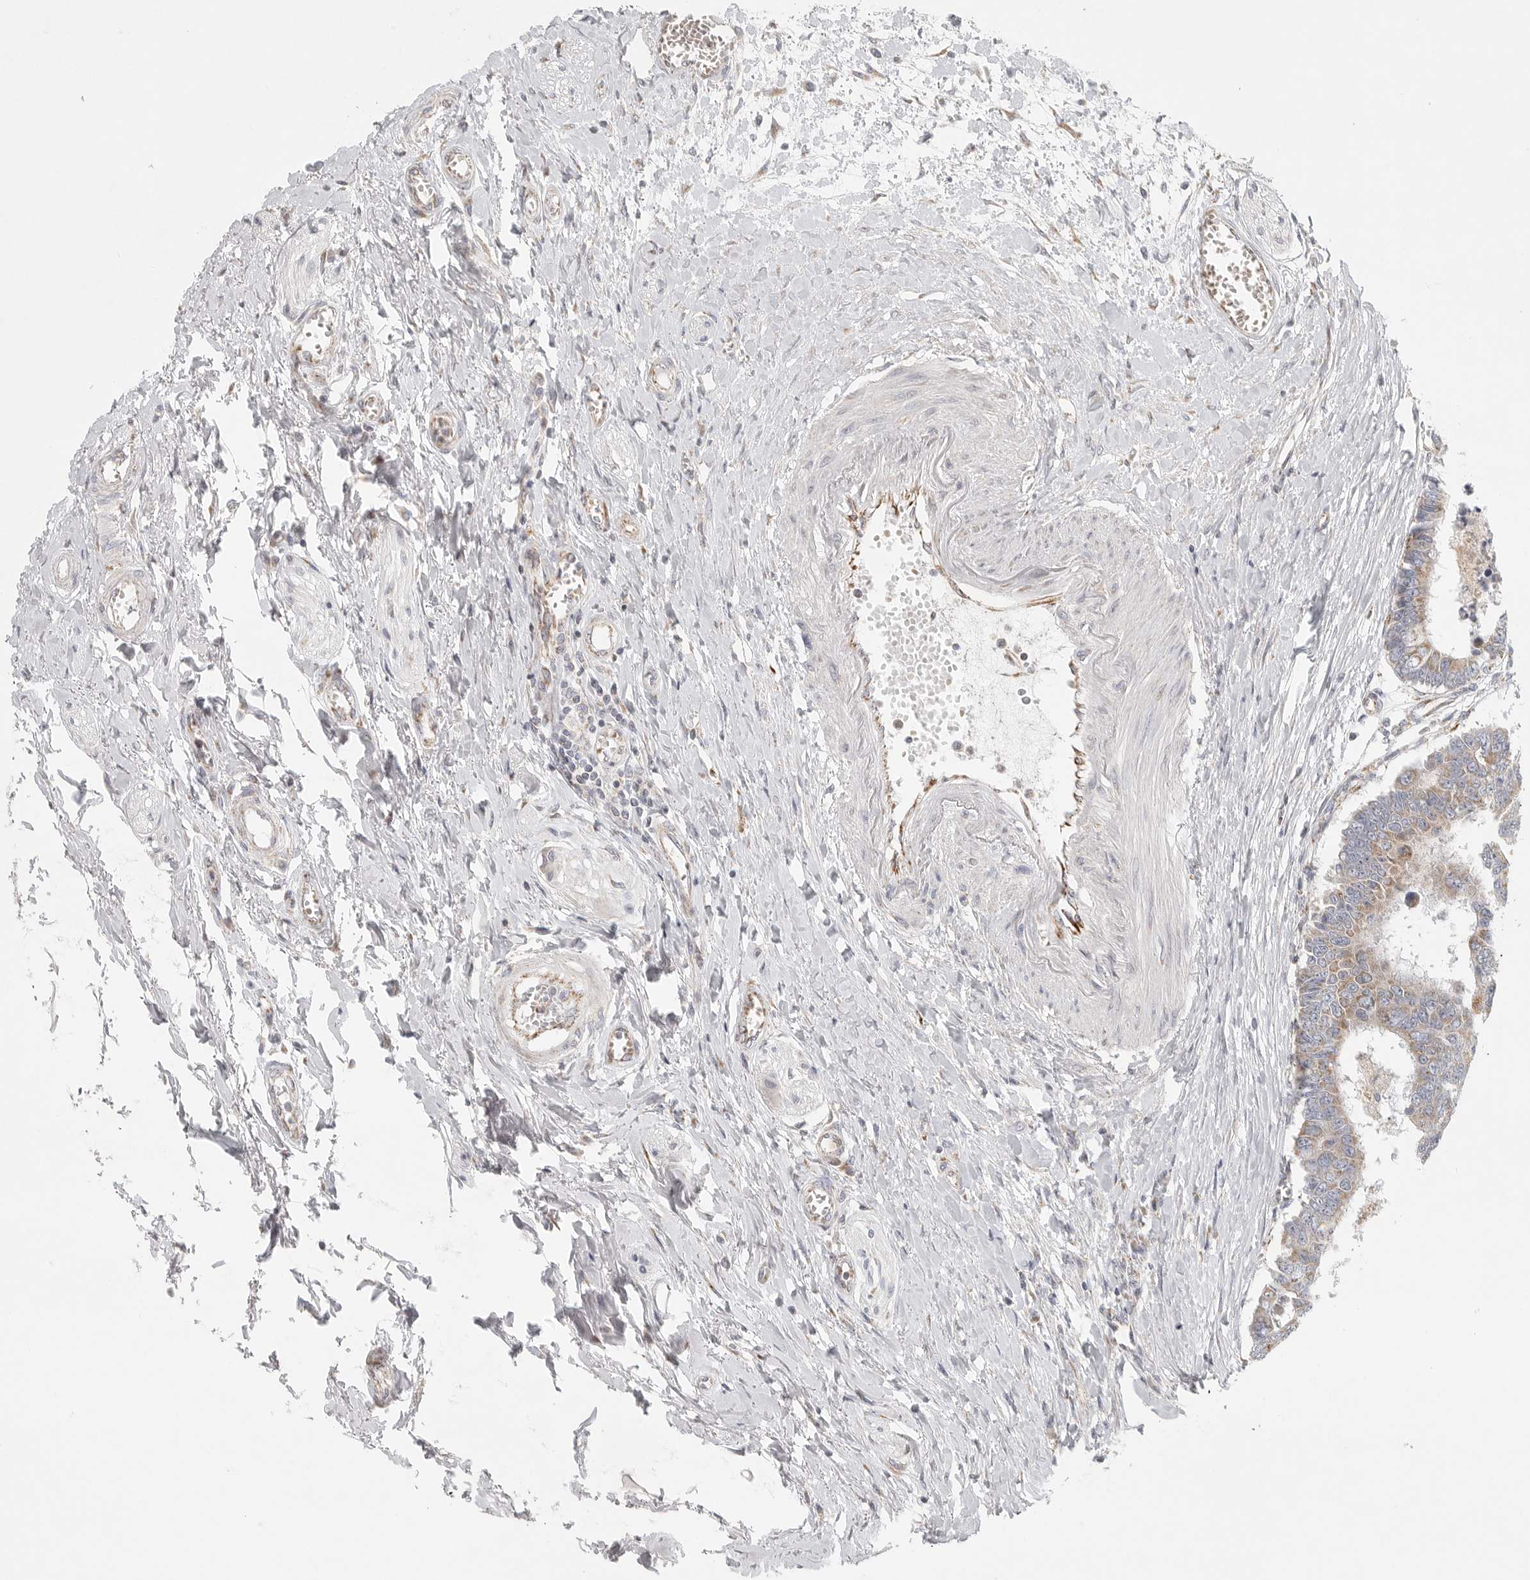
{"staining": {"intensity": "moderate", "quantity": ">75%", "location": "cytoplasmic/membranous"}, "tissue": "colorectal cancer", "cell_type": "Tumor cells", "image_type": "cancer", "snomed": [{"axis": "morphology", "description": "Adenocarcinoma, NOS"}, {"axis": "topography", "description": "Rectum"}], "caption": "Moderate cytoplasmic/membranous protein expression is present in about >75% of tumor cells in colorectal adenocarcinoma. Ihc stains the protein in brown and the nuclei are stained blue.", "gene": "SLC25A26", "patient": {"sex": "male", "age": 84}}